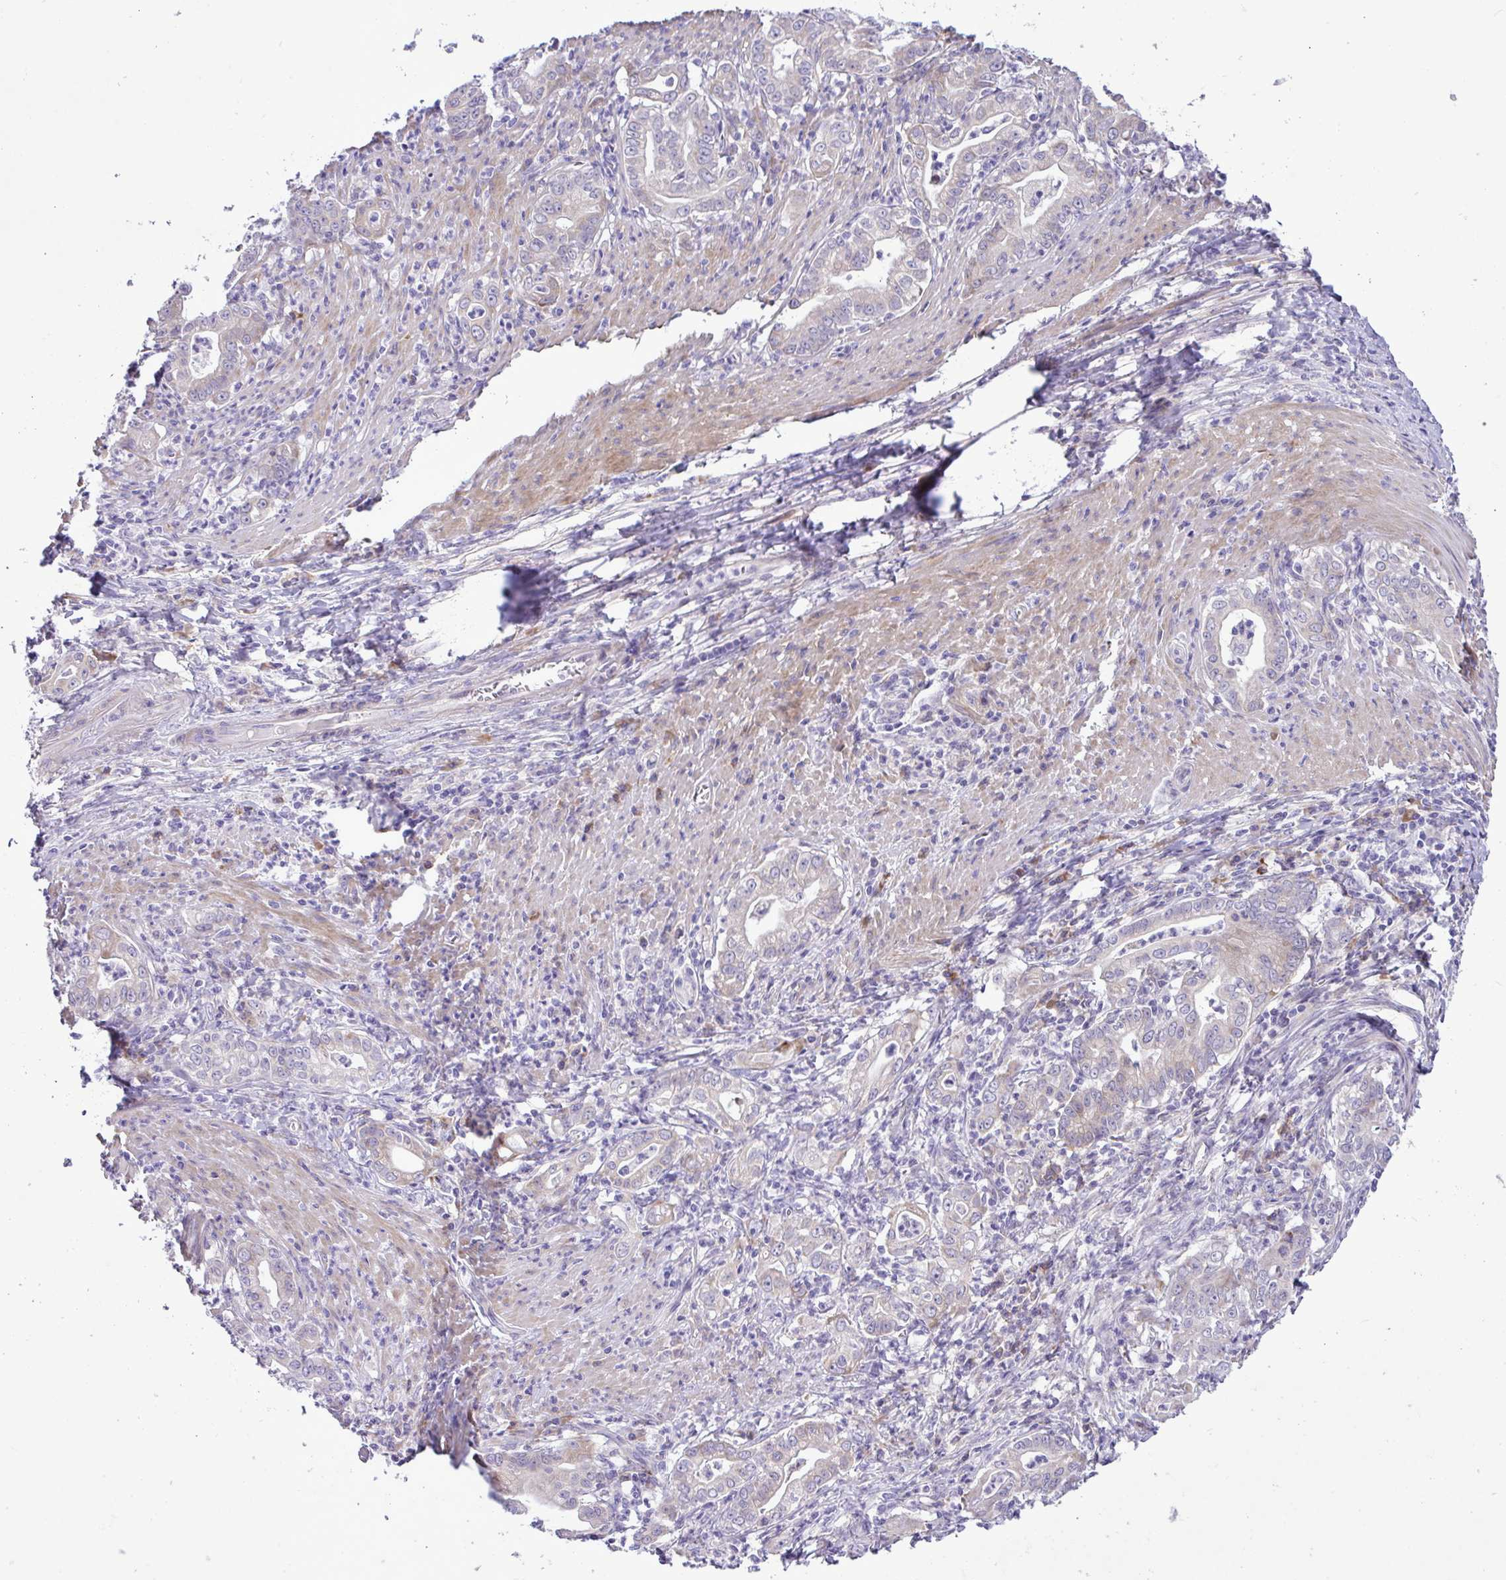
{"staining": {"intensity": "weak", "quantity": "<25%", "location": "cytoplasmic/membranous"}, "tissue": "stomach cancer", "cell_type": "Tumor cells", "image_type": "cancer", "snomed": [{"axis": "morphology", "description": "Adenocarcinoma, NOS"}, {"axis": "topography", "description": "Stomach, upper"}], "caption": "DAB immunohistochemical staining of stomach adenocarcinoma exhibits no significant expression in tumor cells.", "gene": "FAM86B1", "patient": {"sex": "female", "age": 79}}